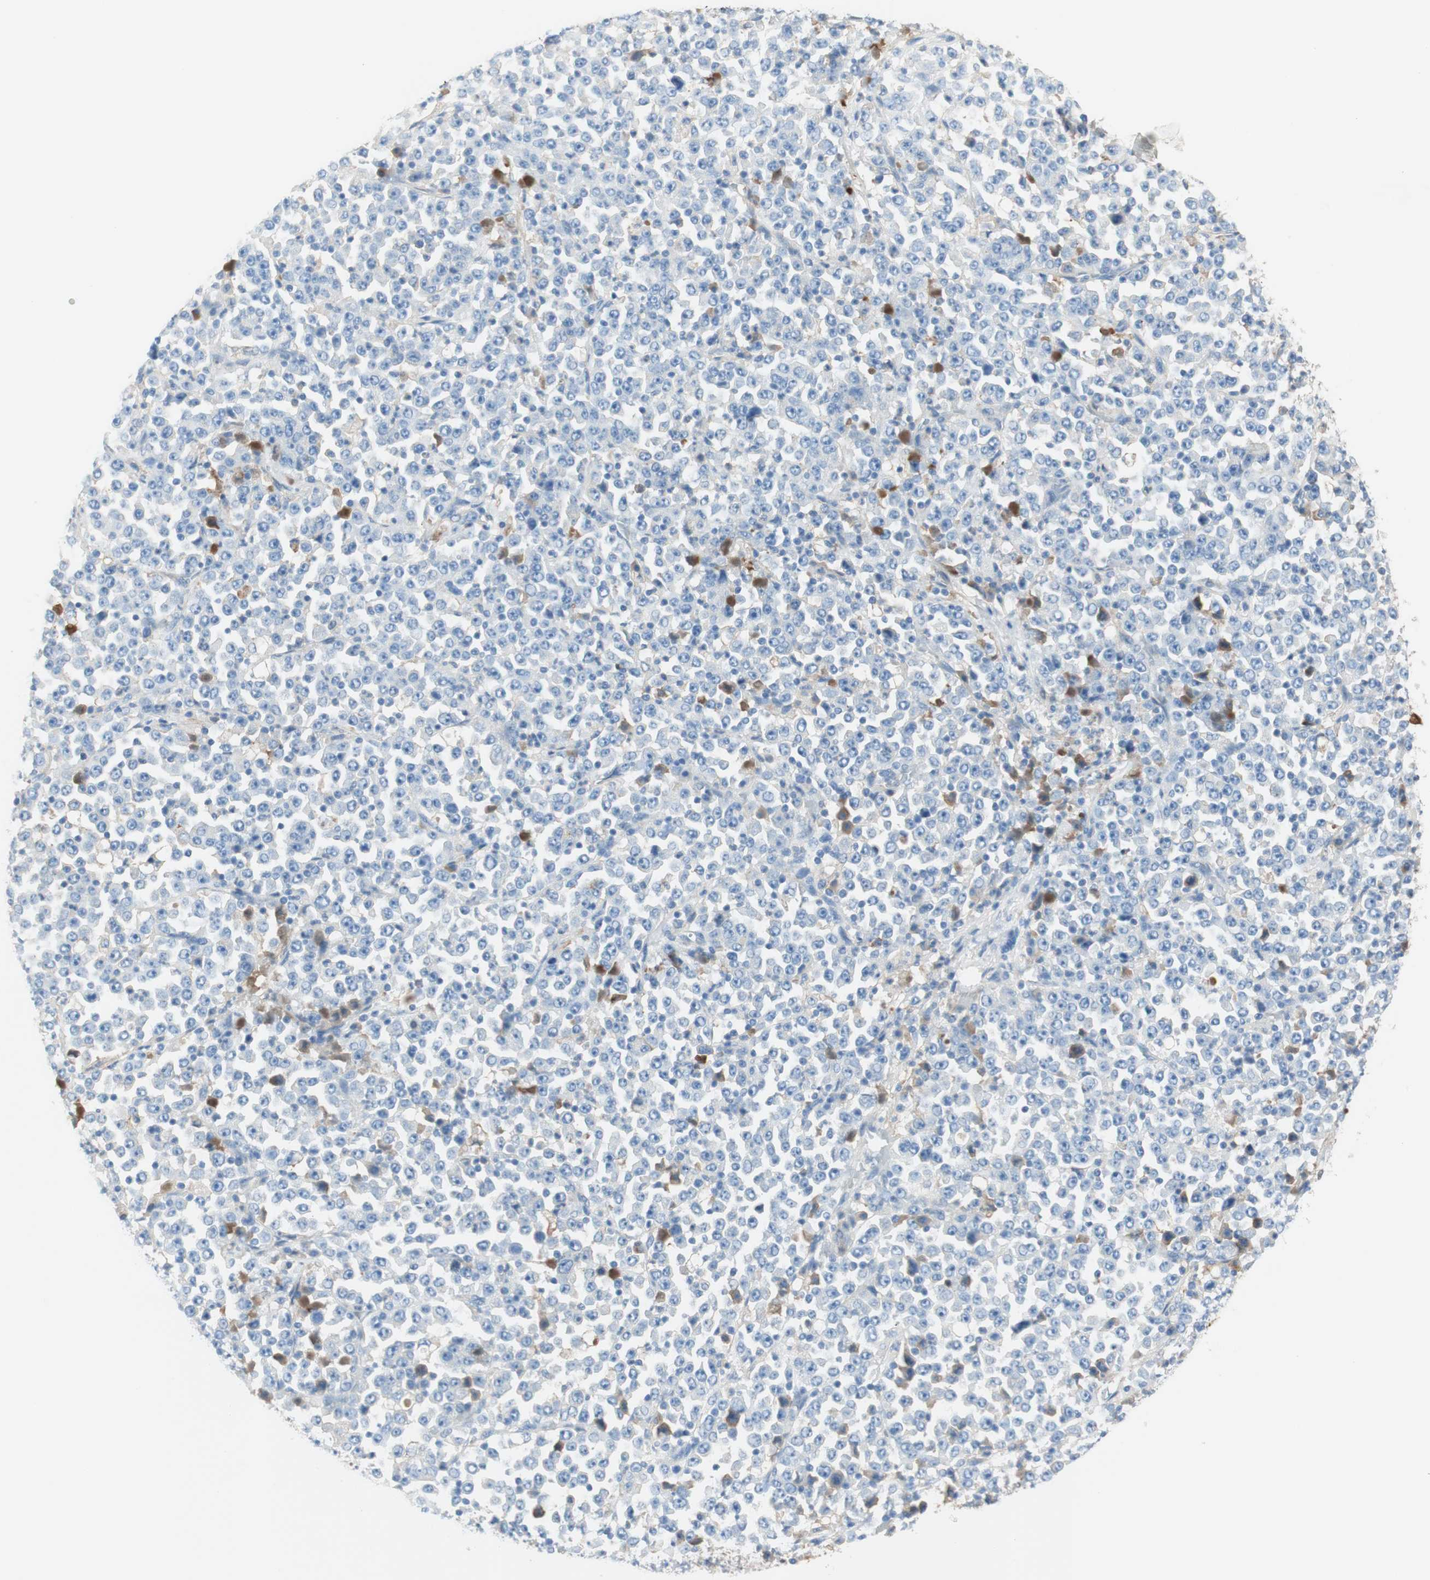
{"staining": {"intensity": "negative", "quantity": "none", "location": "none"}, "tissue": "stomach cancer", "cell_type": "Tumor cells", "image_type": "cancer", "snomed": [{"axis": "morphology", "description": "Normal tissue, NOS"}, {"axis": "morphology", "description": "Adenocarcinoma, NOS"}, {"axis": "topography", "description": "Stomach, upper"}, {"axis": "topography", "description": "Stomach"}], "caption": "Tumor cells show no significant protein staining in adenocarcinoma (stomach).", "gene": "KNG1", "patient": {"sex": "male", "age": 59}}